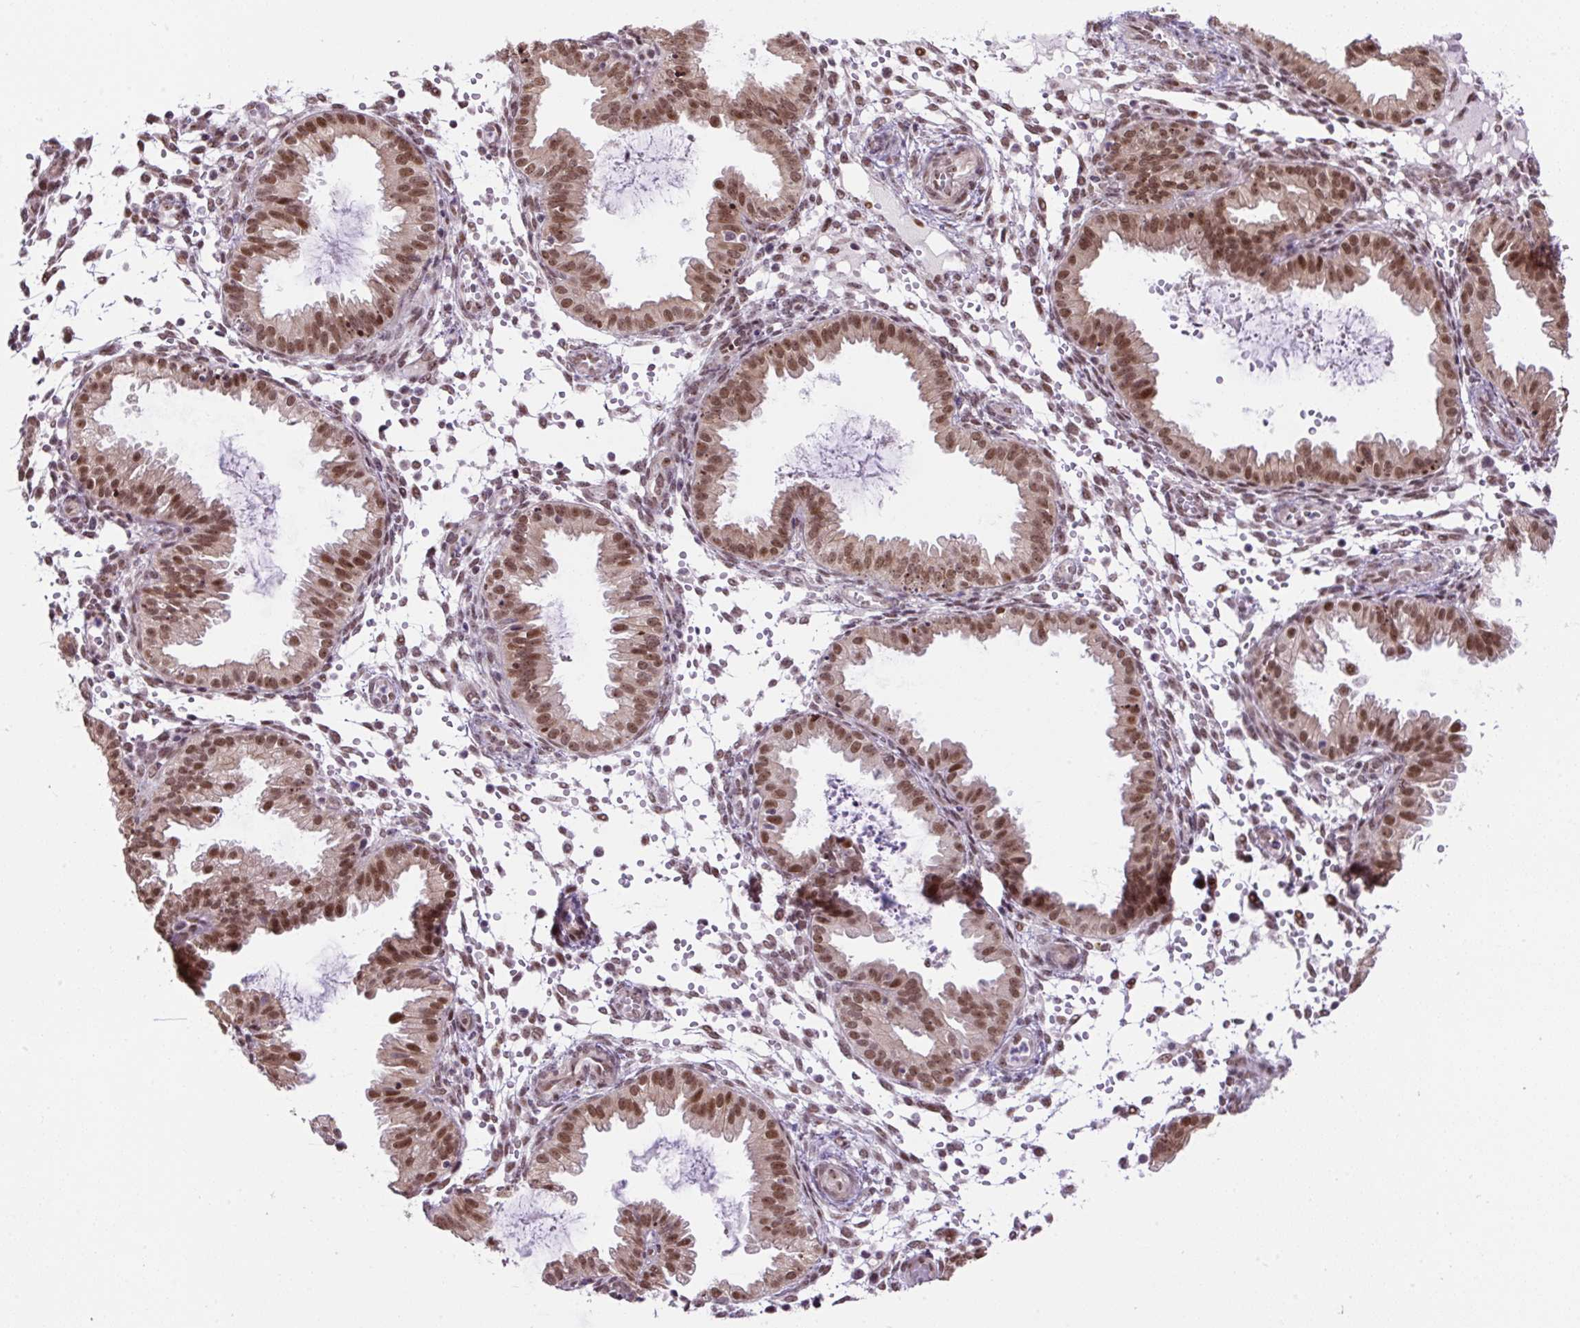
{"staining": {"intensity": "moderate", "quantity": "25%-75%", "location": "nuclear"}, "tissue": "endometrium", "cell_type": "Cells in endometrial stroma", "image_type": "normal", "snomed": [{"axis": "morphology", "description": "Normal tissue, NOS"}, {"axis": "topography", "description": "Endometrium"}], "caption": "DAB (3,3'-diaminobenzidine) immunohistochemical staining of normal human endometrium exhibits moderate nuclear protein expression in approximately 25%-75% of cells in endometrial stroma.", "gene": "TAF1A", "patient": {"sex": "female", "age": 33}}